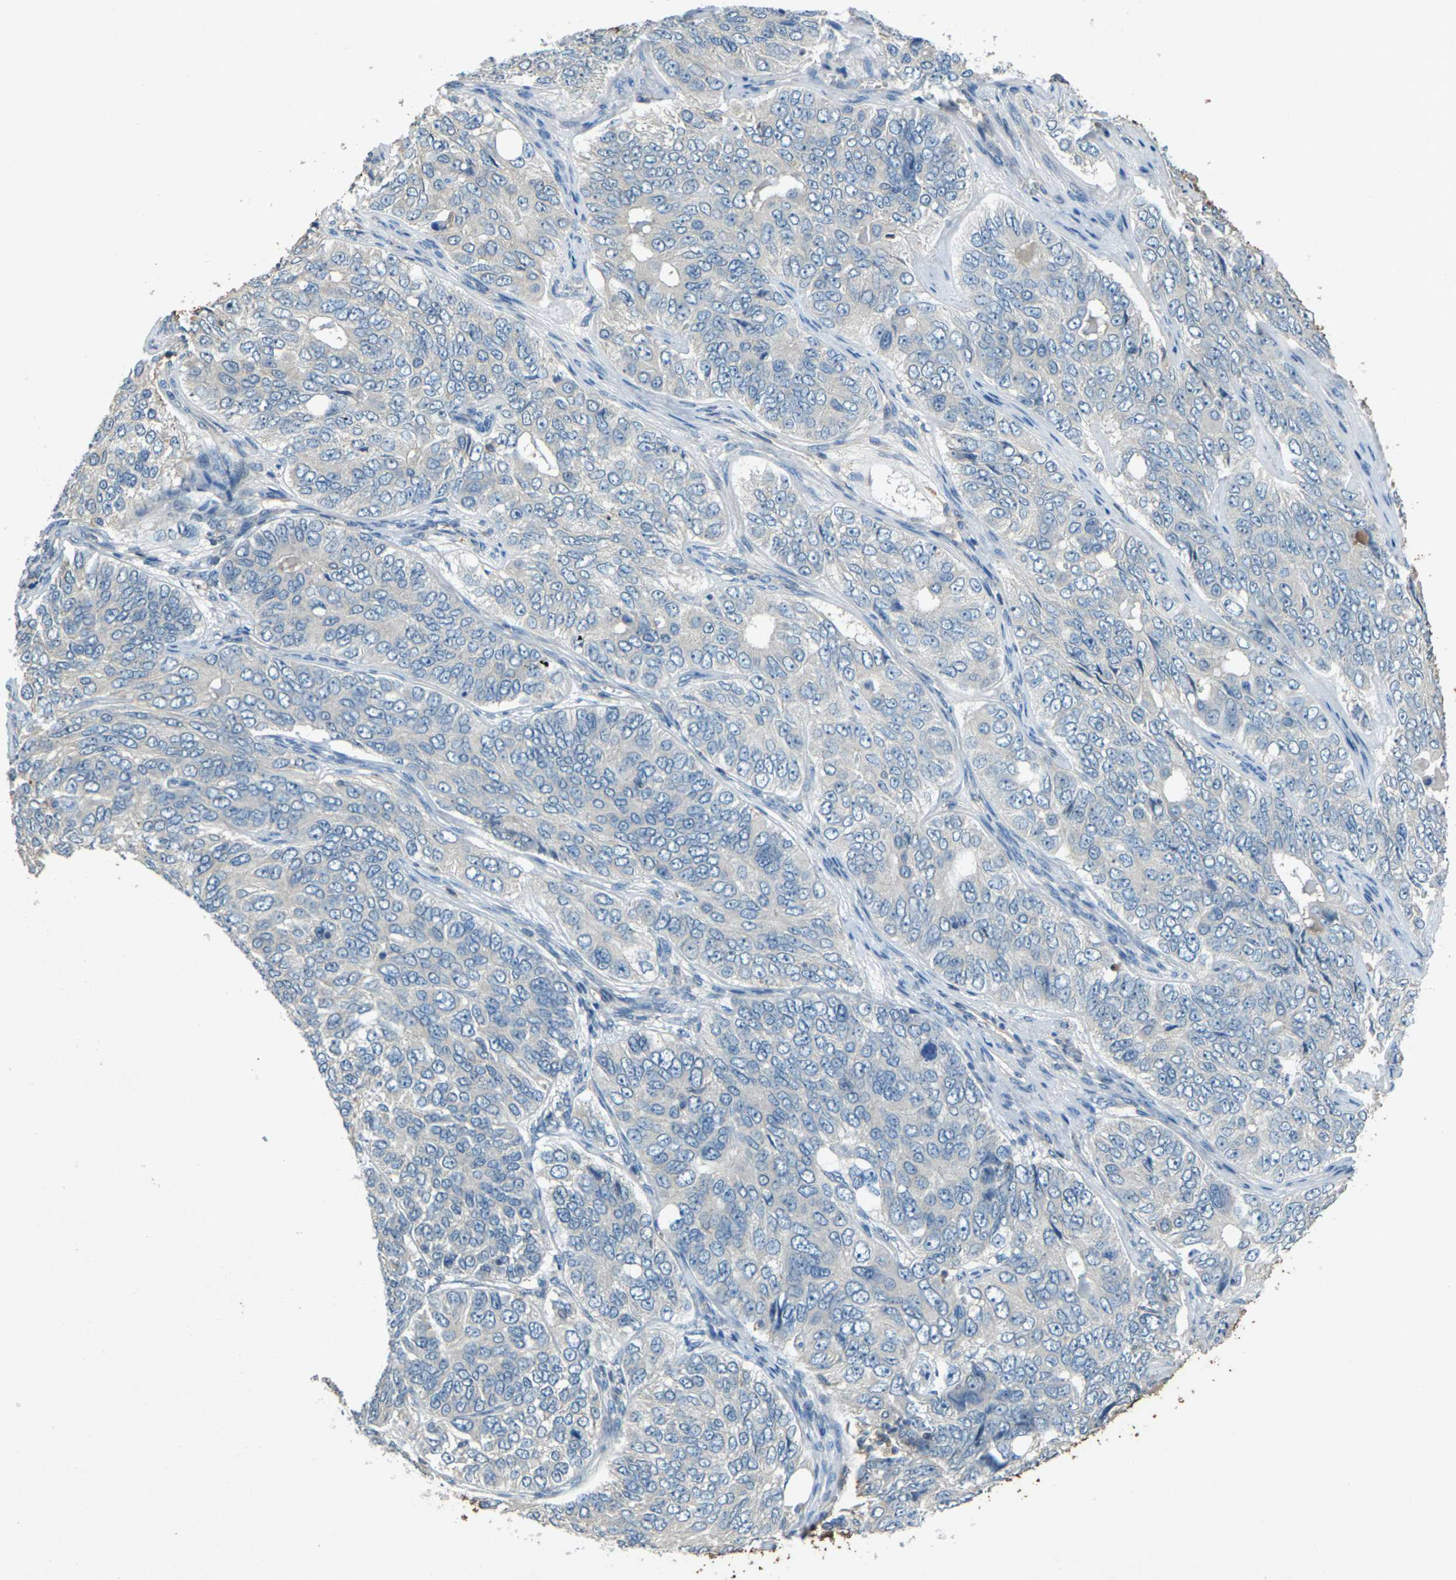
{"staining": {"intensity": "negative", "quantity": "none", "location": "none"}, "tissue": "ovarian cancer", "cell_type": "Tumor cells", "image_type": "cancer", "snomed": [{"axis": "morphology", "description": "Carcinoma, endometroid"}, {"axis": "topography", "description": "Ovary"}], "caption": "The histopathology image exhibits no significant staining in tumor cells of endometroid carcinoma (ovarian).", "gene": "SIGLEC14", "patient": {"sex": "female", "age": 51}}